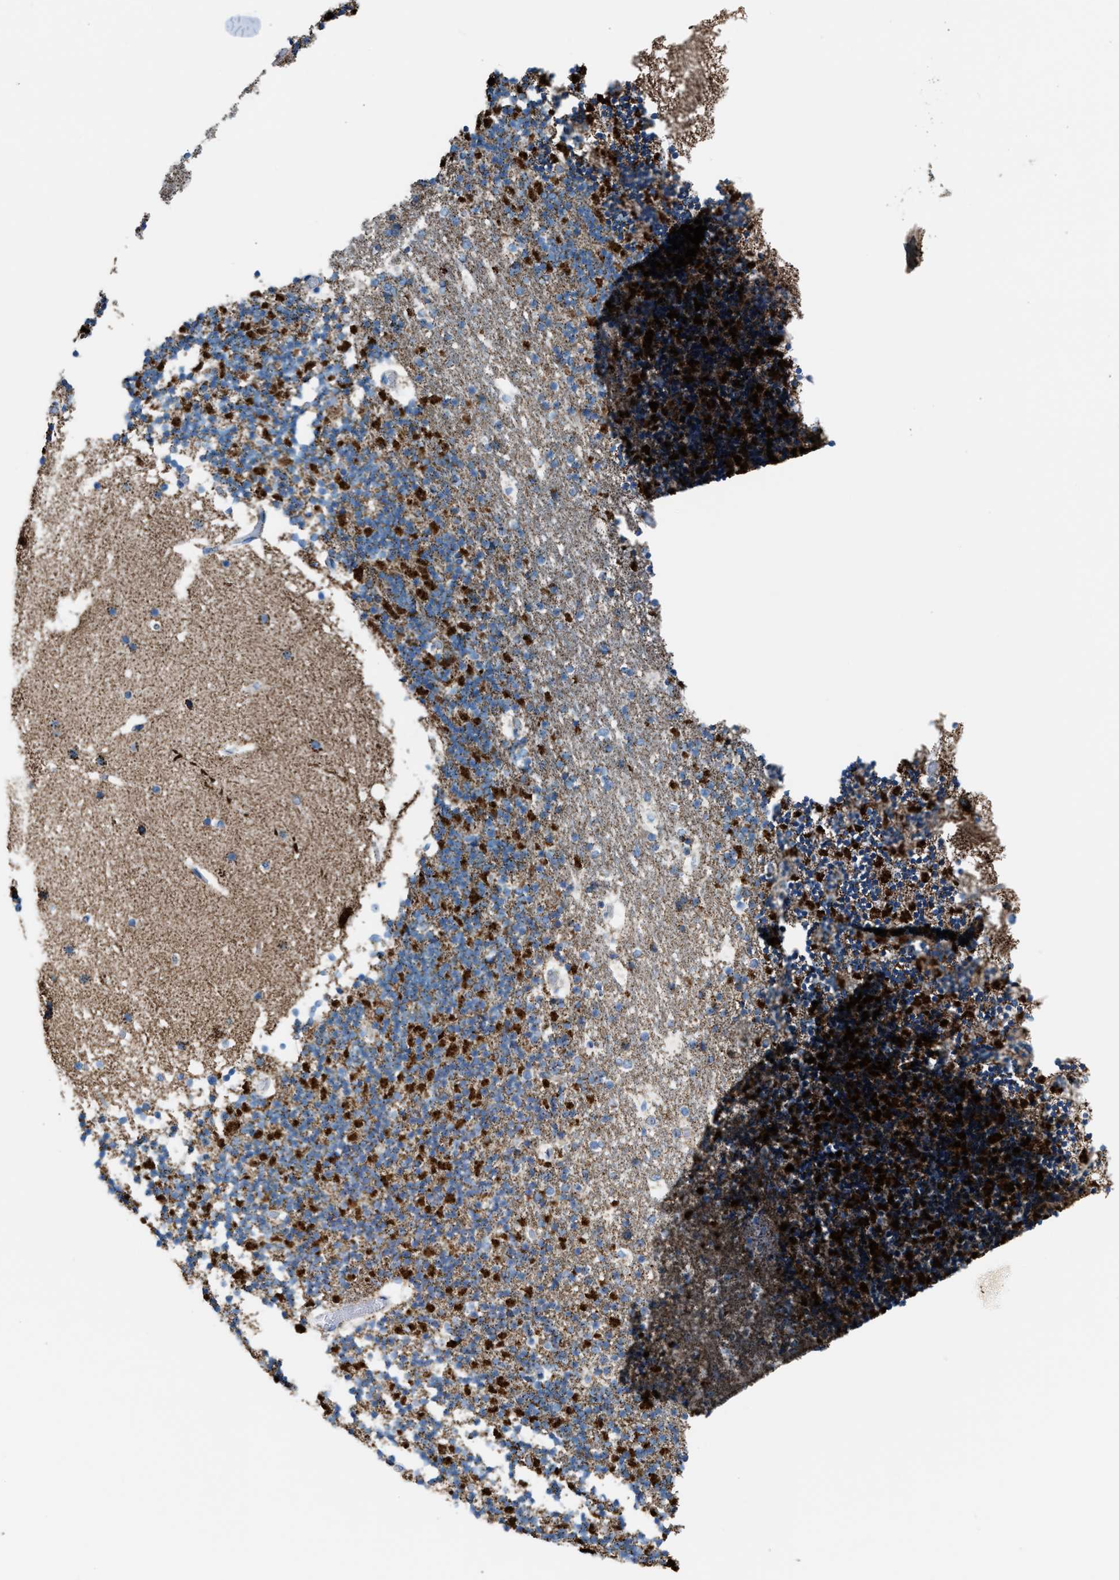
{"staining": {"intensity": "strong", "quantity": "25%-75%", "location": "cytoplasmic/membranous"}, "tissue": "cerebellum", "cell_type": "Cells in granular layer", "image_type": "normal", "snomed": [{"axis": "morphology", "description": "Normal tissue, NOS"}, {"axis": "topography", "description": "Cerebellum"}], "caption": "Immunohistochemistry (DAB) staining of unremarkable human cerebellum reveals strong cytoplasmic/membranous protein positivity in about 25%-75% of cells in granular layer.", "gene": "MDH2", "patient": {"sex": "male", "age": 57}}